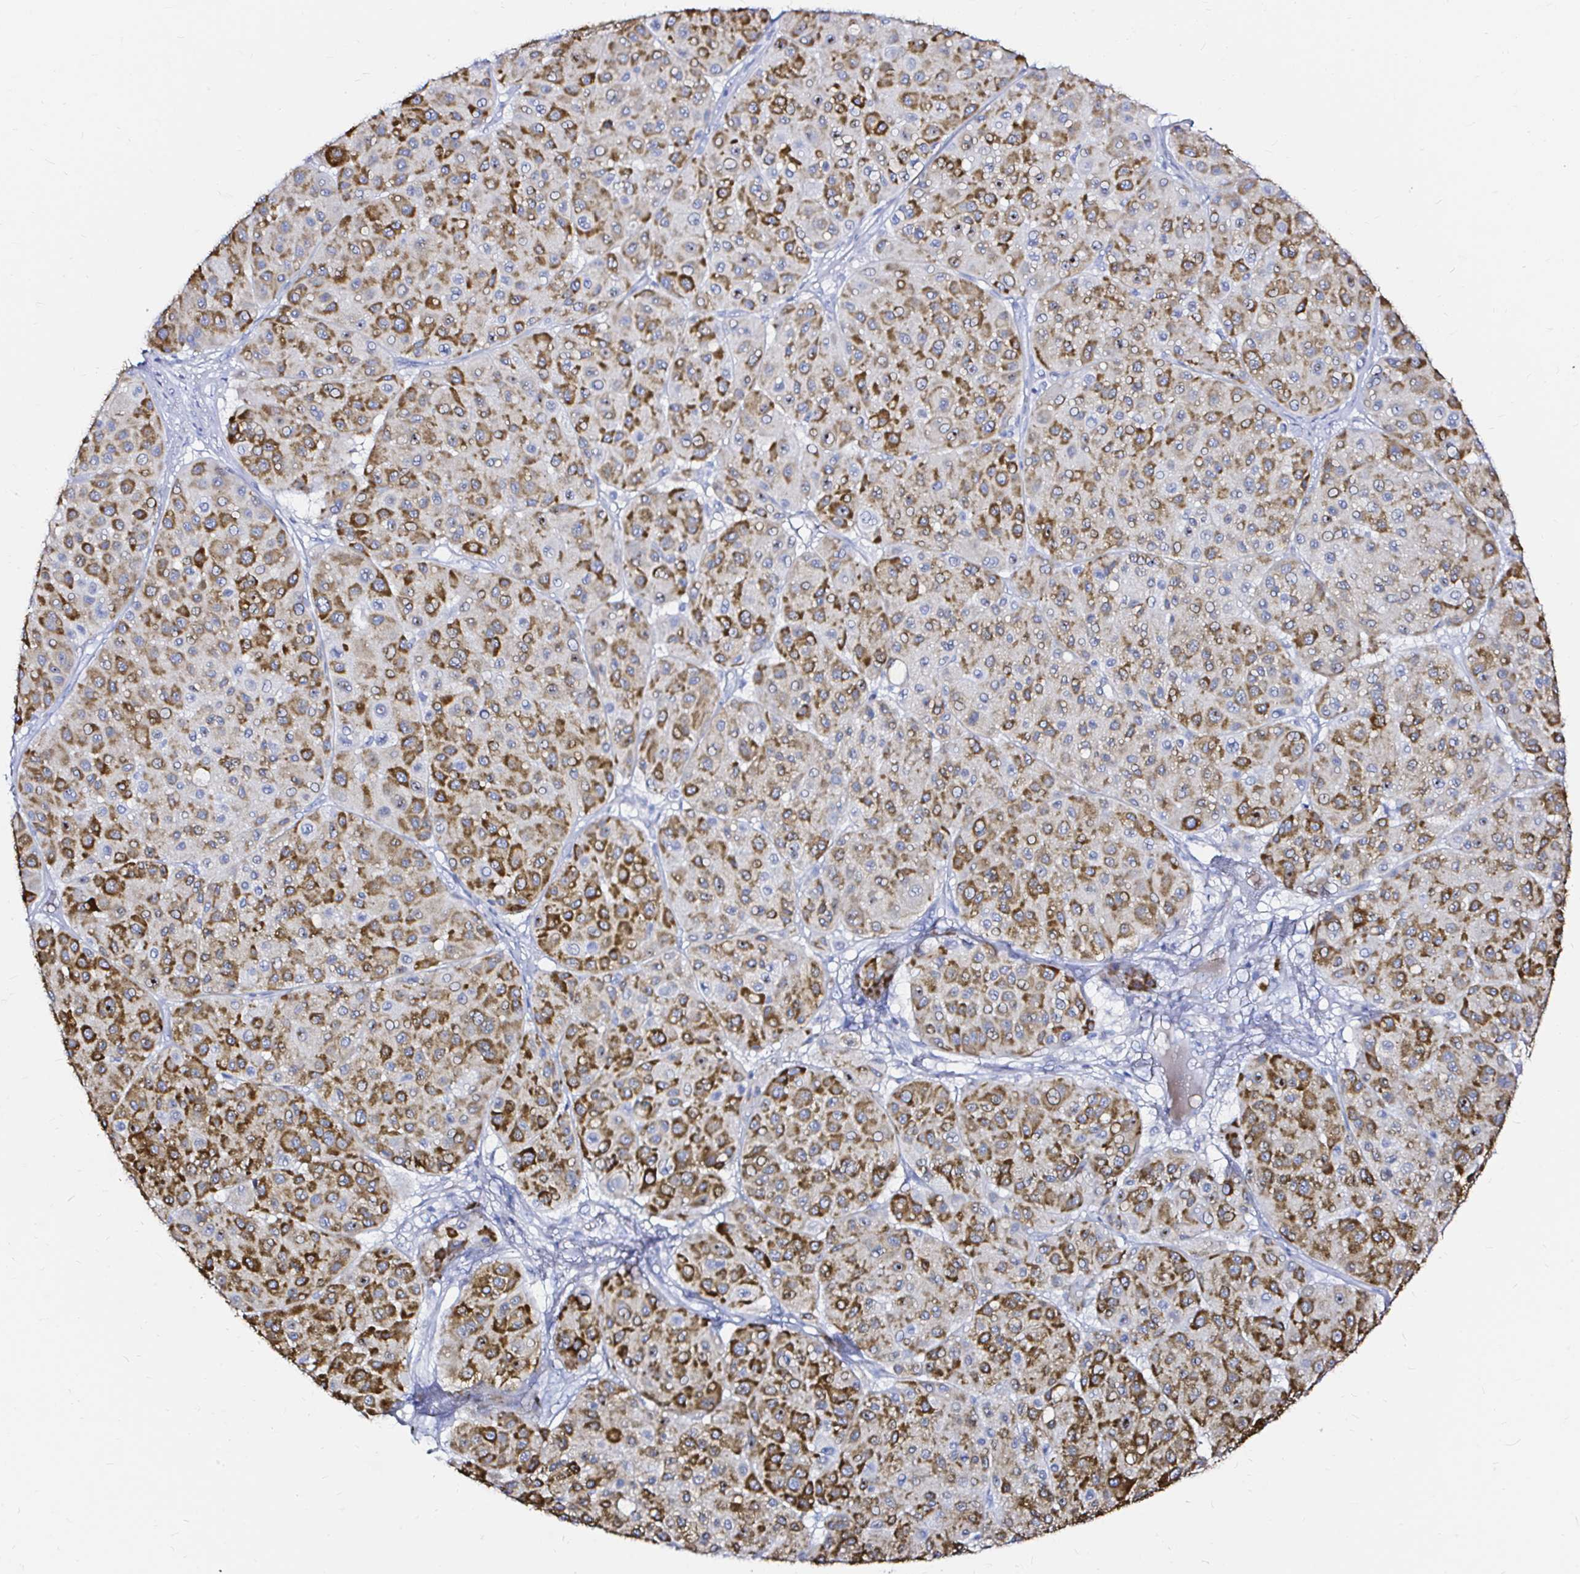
{"staining": {"intensity": "moderate", "quantity": ">75%", "location": "cytoplasmic/membranous"}, "tissue": "melanoma", "cell_type": "Tumor cells", "image_type": "cancer", "snomed": [{"axis": "morphology", "description": "Malignant melanoma, Metastatic site"}, {"axis": "topography", "description": "Smooth muscle"}], "caption": "This histopathology image reveals IHC staining of malignant melanoma (metastatic site), with medium moderate cytoplasmic/membranous positivity in about >75% of tumor cells.", "gene": "ZNF432", "patient": {"sex": "male", "age": 41}}